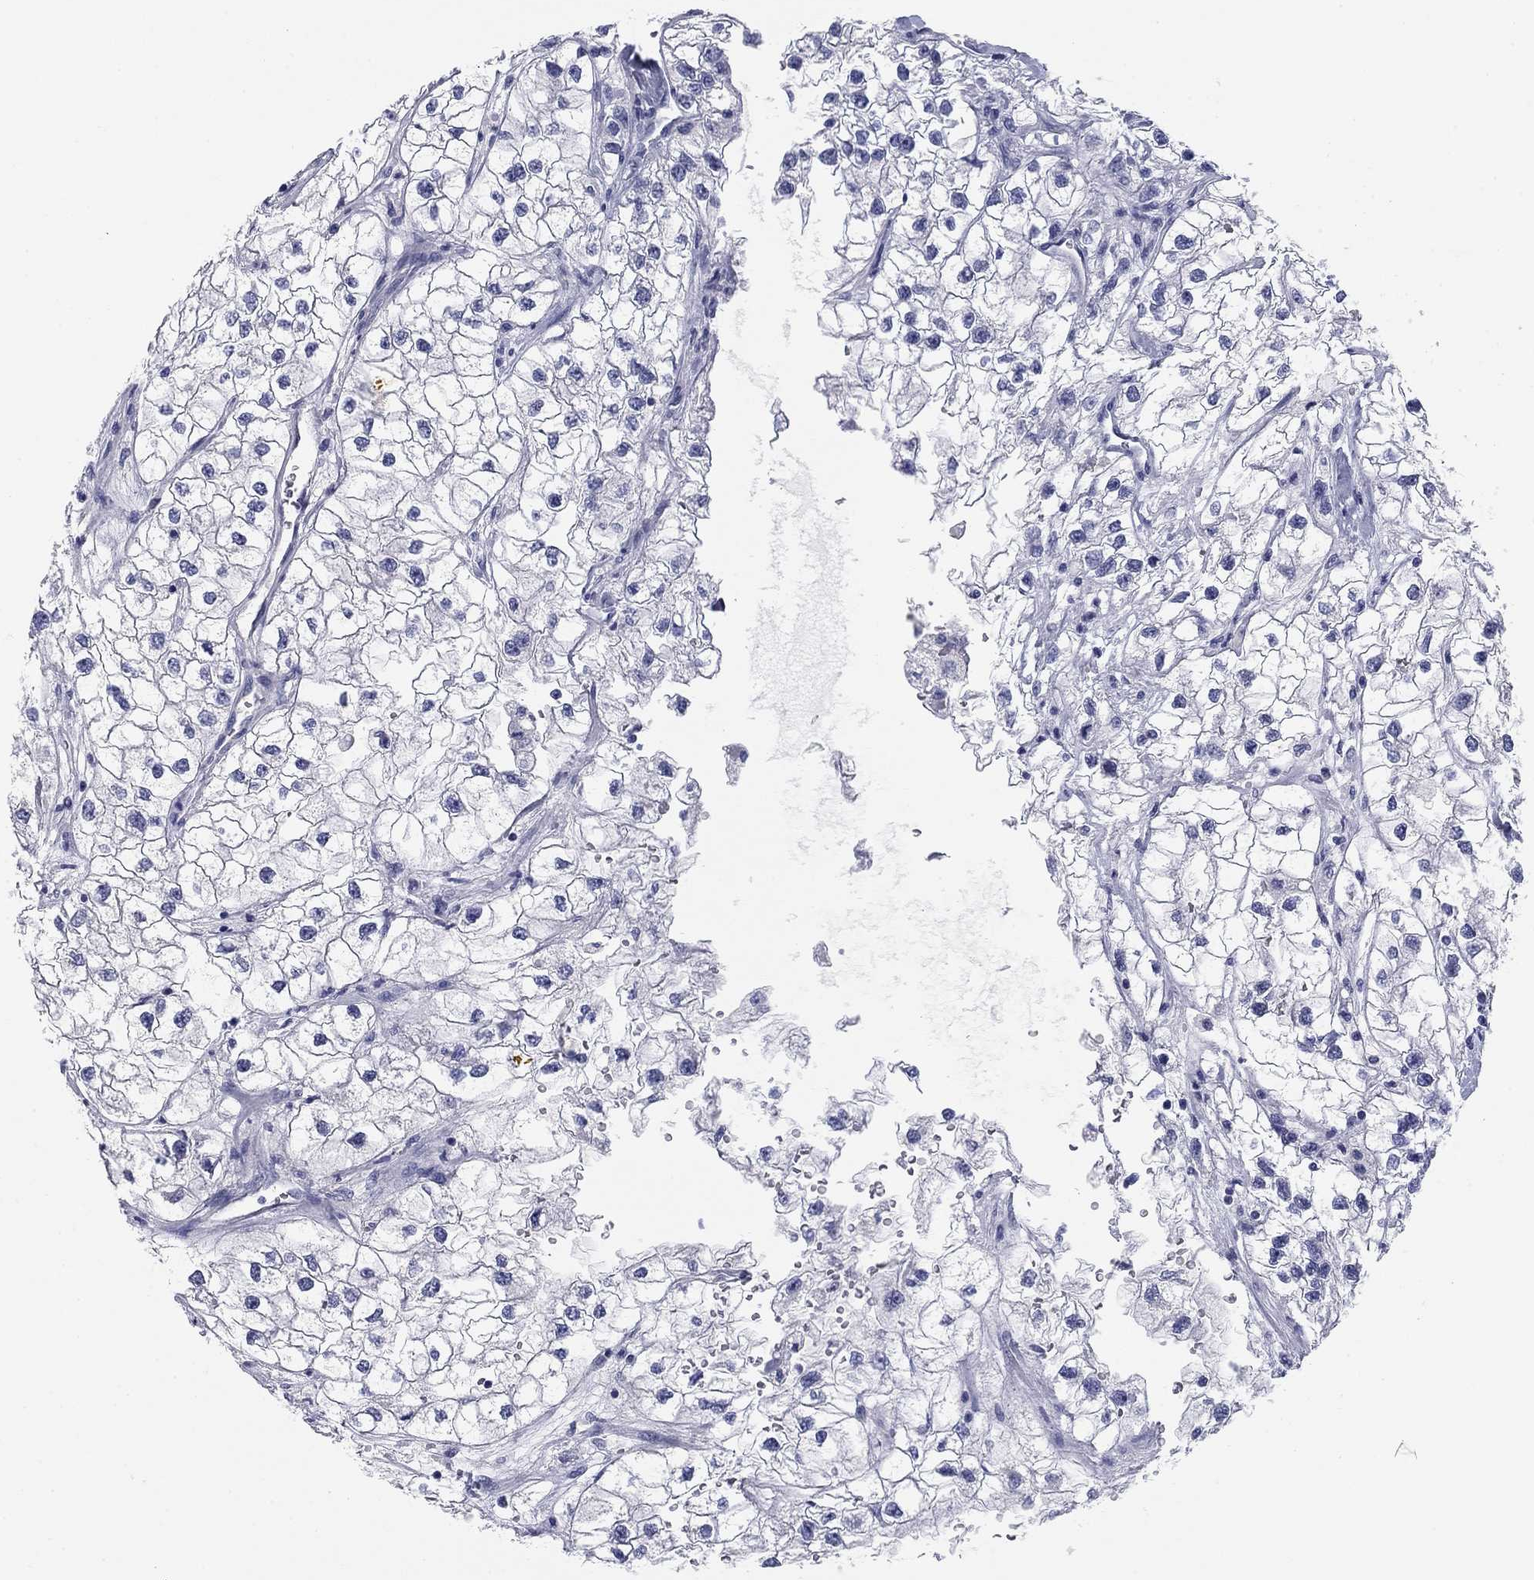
{"staining": {"intensity": "negative", "quantity": "none", "location": "none"}, "tissue": "renal cancer", "cell_type": "Tumor cells", "image_type": "cancer", "snomed": [{"axis": "morphology", "description": "Adenocarcinoma, NOS"}, {"axis": "topography", "description": "Kidney"}], "caption": "Histopathology image shows no protein expression in tumor cells of renal adenocarcinoma tissue.", "gene": "KCNH1", "patient": {"sex": "male", "age": 59}}